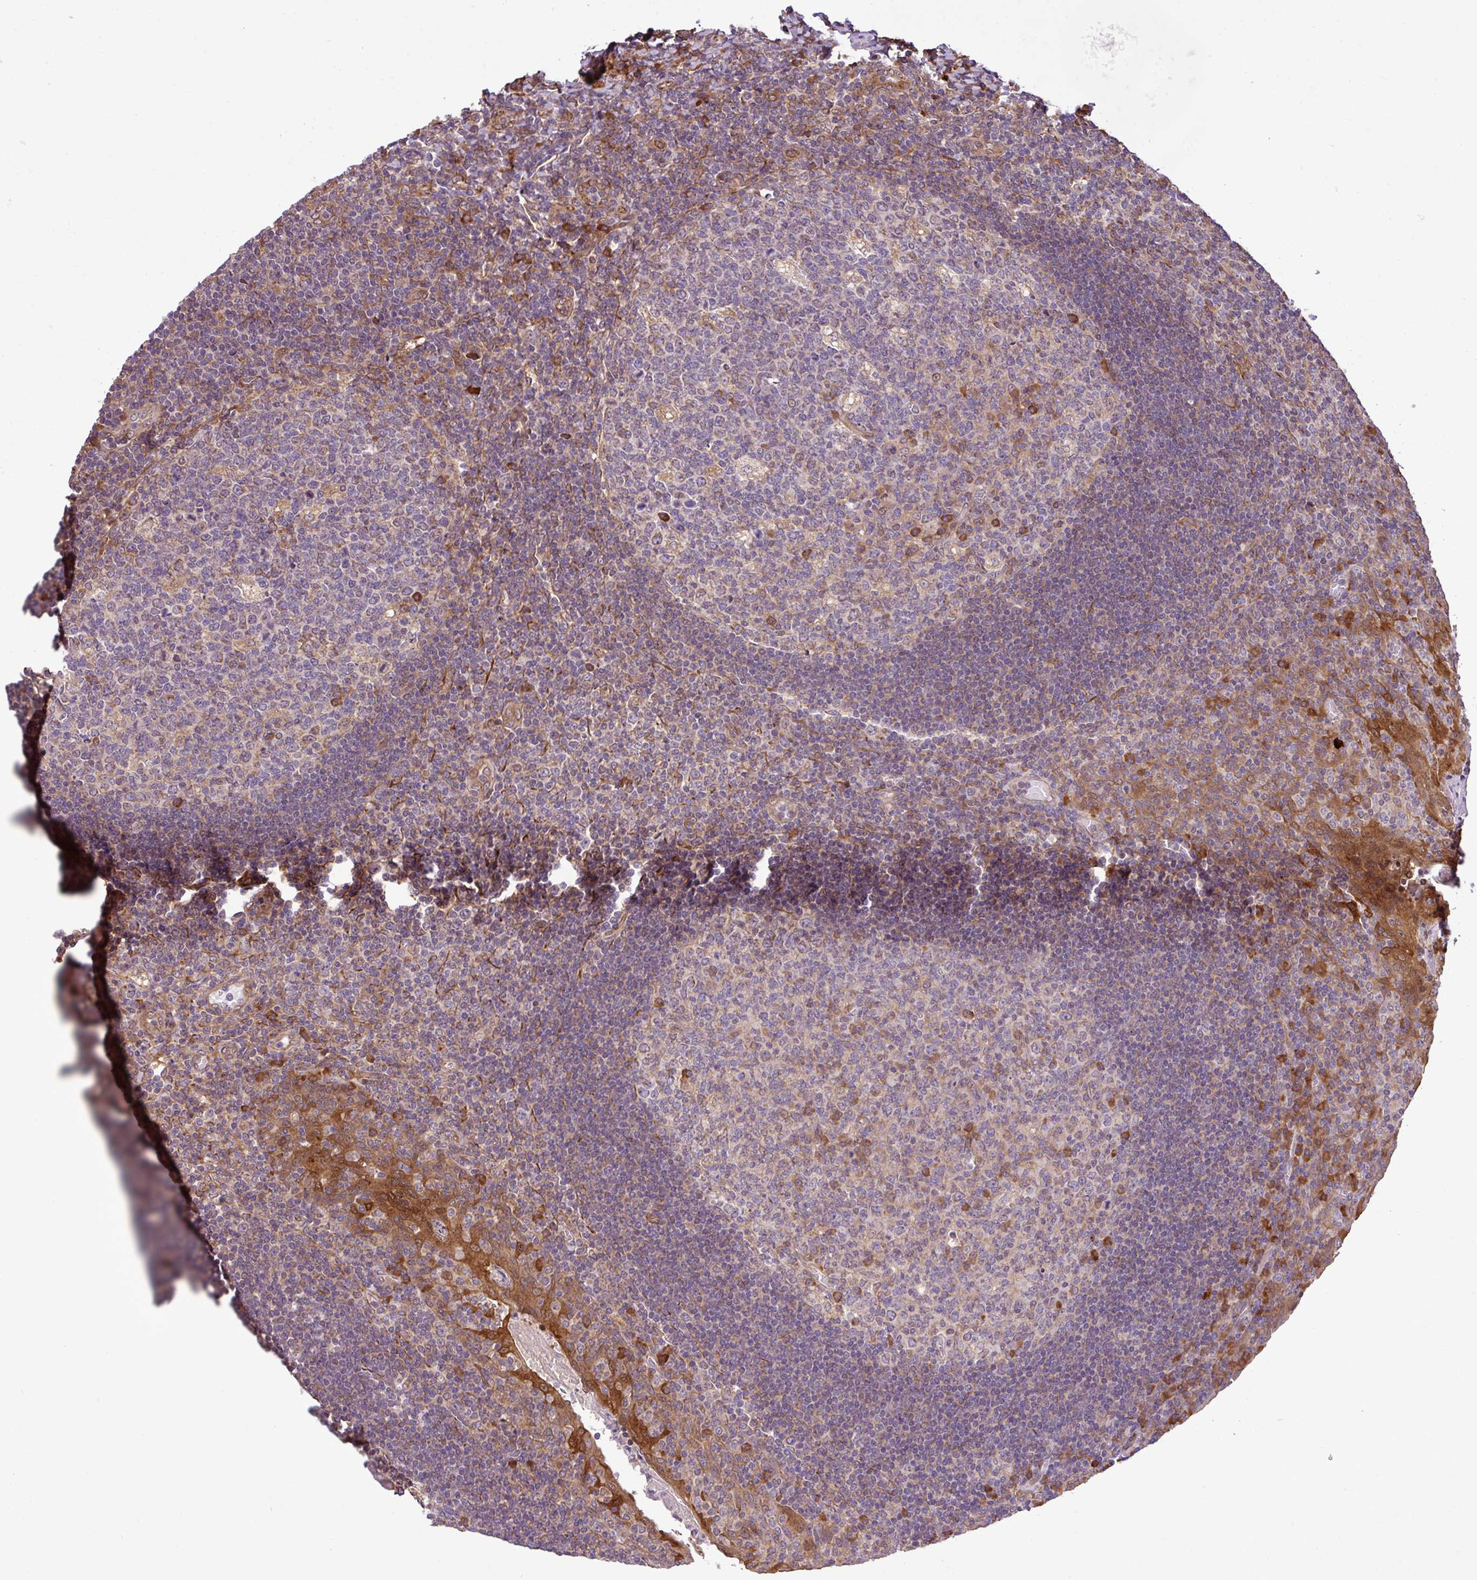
{"staining": {"intensity": "moderate", "quantity": "<25%", "location": "cytoplasmic/membranous"}, "tissue": "tonsil", "cell_type": "Germinal center cells", "image_type": "normal", "snomed": [{"axis": "morphology", "description": "Normal tissue, NOS"}, {"axis": "topography", "description": "Tonsil"}], "caption": "Moderate cytoplasmic/membranous expression for a protein is seen in approximately <25% of germinal center cells of normal tonsil using IHC.", "gene": "DLGAP4", "patient": {"sex": "male", "age": 17}}